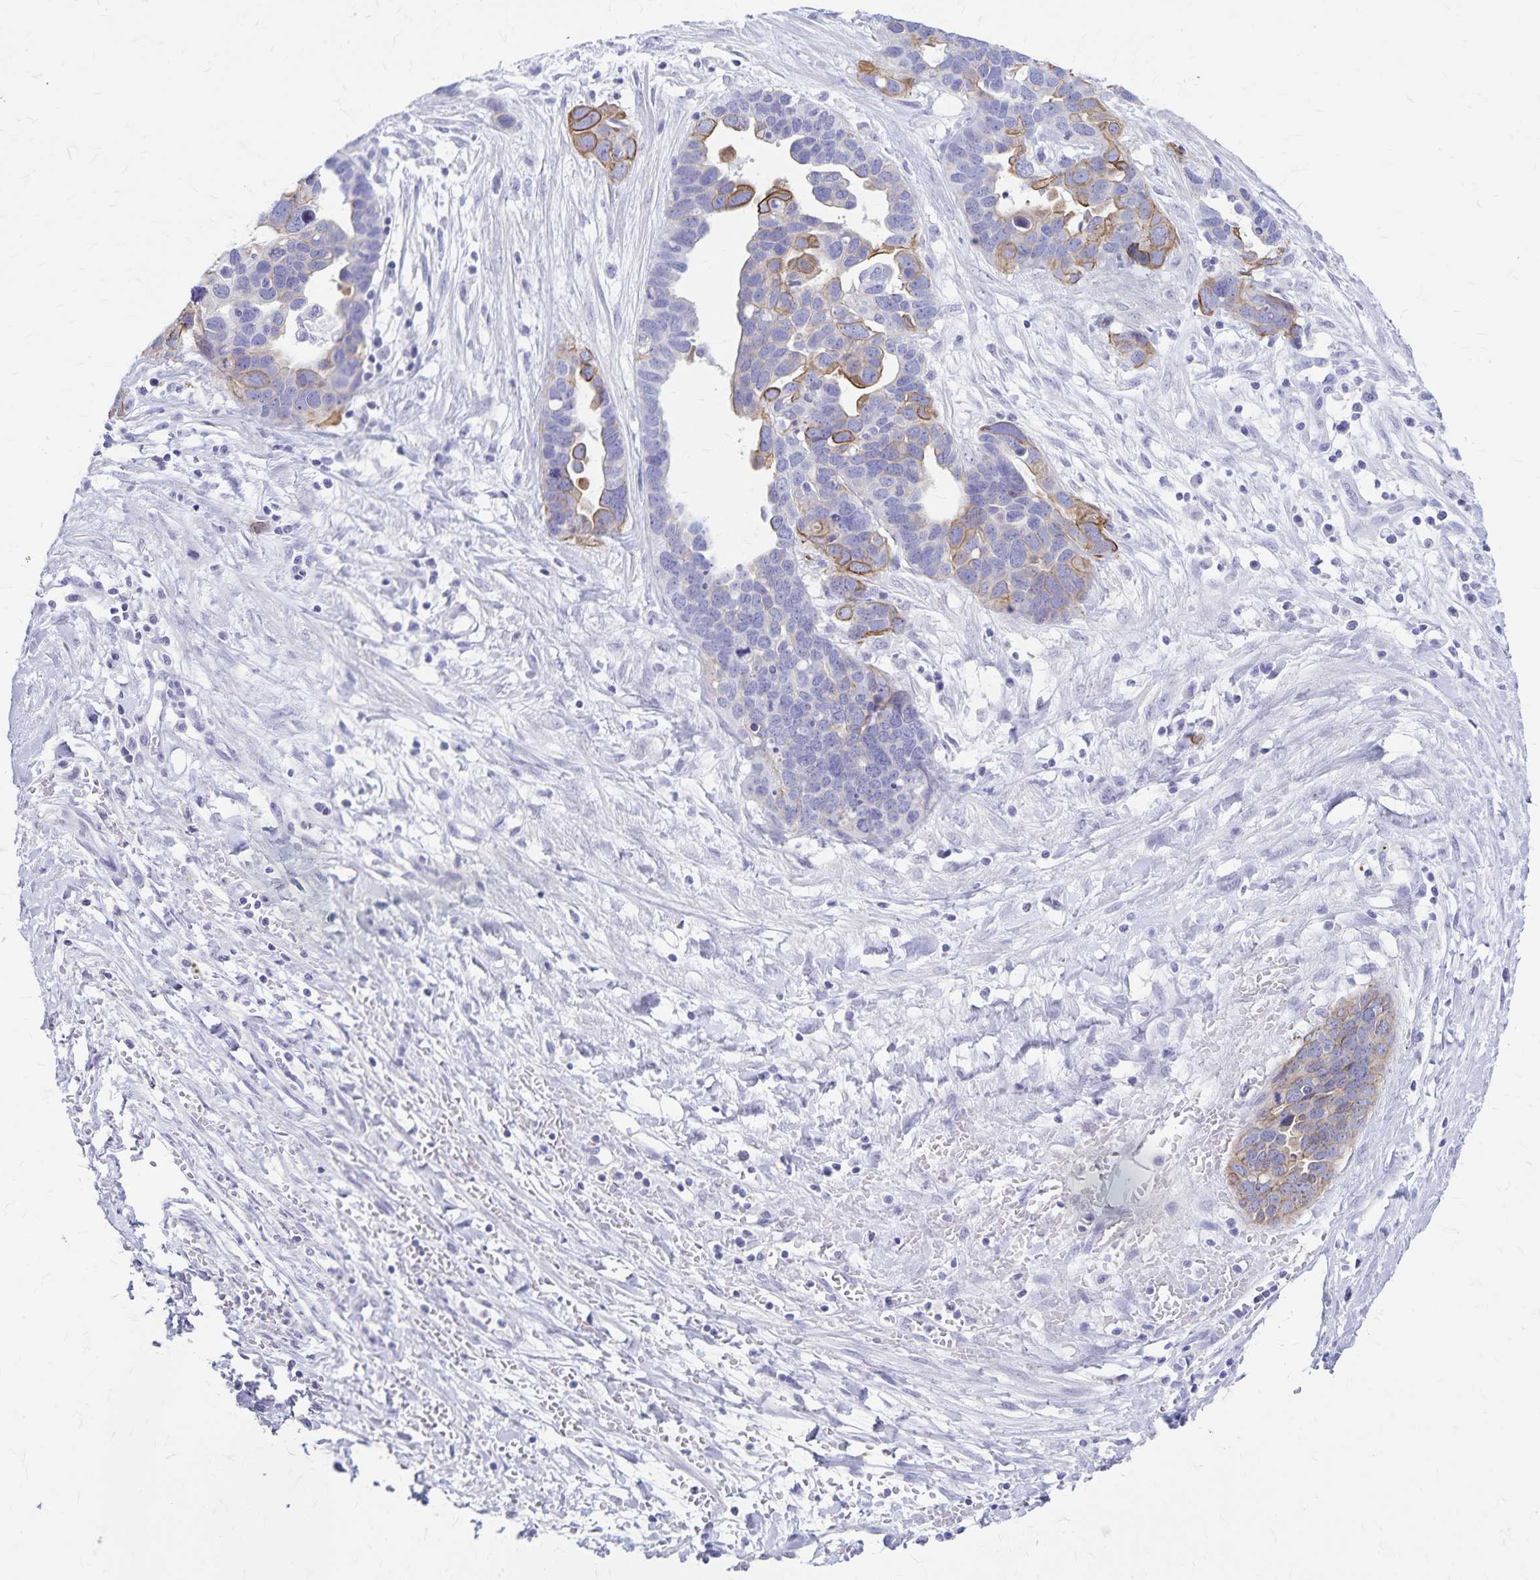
{"staining": {"intensity": "moderate", "quantity": "<25%", "location": "cytoplasmic/membranous"}, "tissue": "ovarian cancer", "cell_type": "Tumor cells", "image_type": "cancer", "snomed": [{"axis": "morphology", "description": "Cystadenocarcinoma, serous, NOS"}, {"axis": "topography", "description": "Ovary"}], "caption": "Ovarian cancer (serous cystadenocarcinoma) was stained to show a protein in brown. There is low levels of moderate cytoplasmic/membranous positivity in about <25% of tumor cells.", "gene": "GPBAR1", "patient": {"sex": "female", "age": 54}}